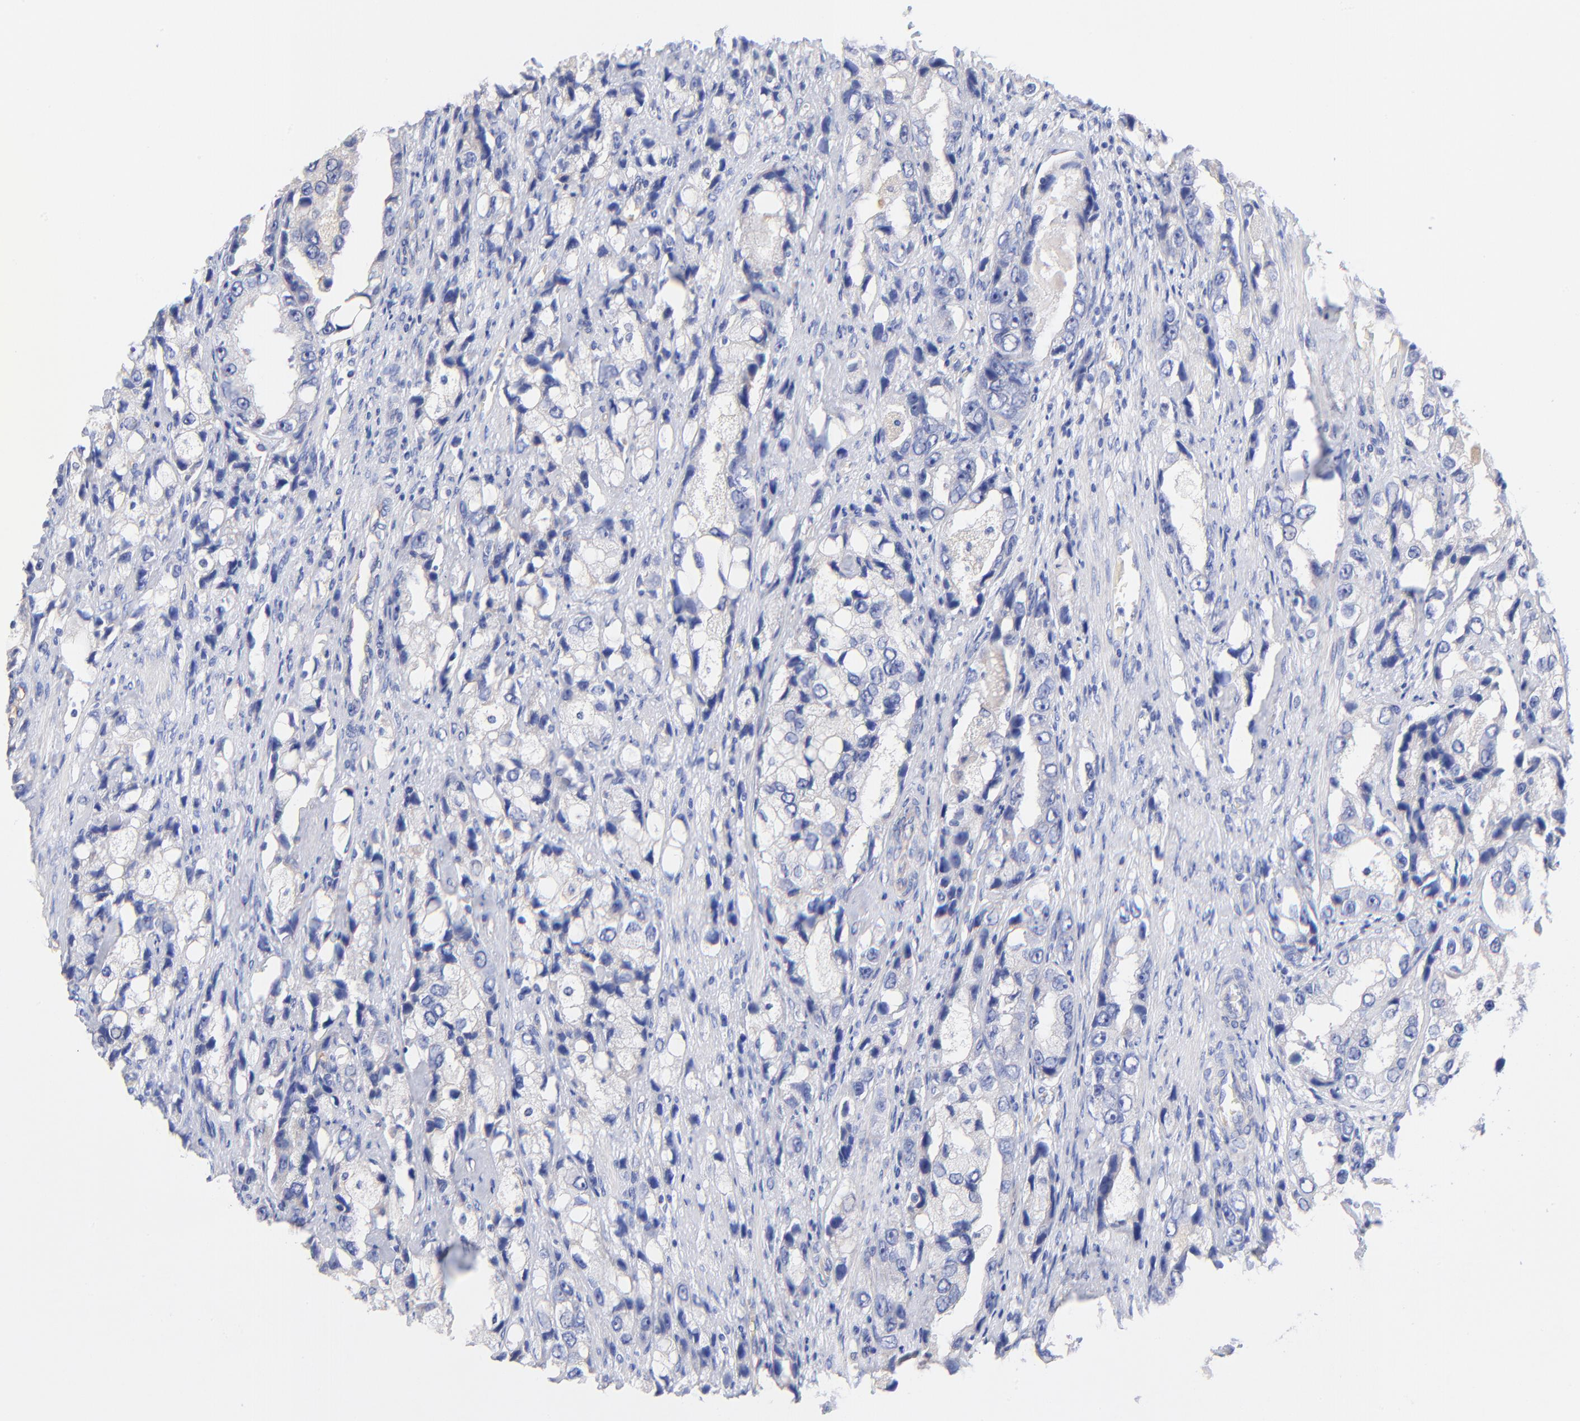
{"staining": {"intensity": "negative", "quantity": "none", "location": "none"}, "tissue": "prostate cancer", "cell_type": "Tumor cells", "image_type": "cancer", "snomed": [{"axis": "morphology", "description": "Adenocarcinoma, High grade"}, {"axis": "topography", "description": "Prostate"}], "caption": "Tumor cells show no significant staining in prostate cancer (high-grade adenocarcinoma).", "gene": "SLC44A2", "patient": {"sex": "male", "age": 63}}